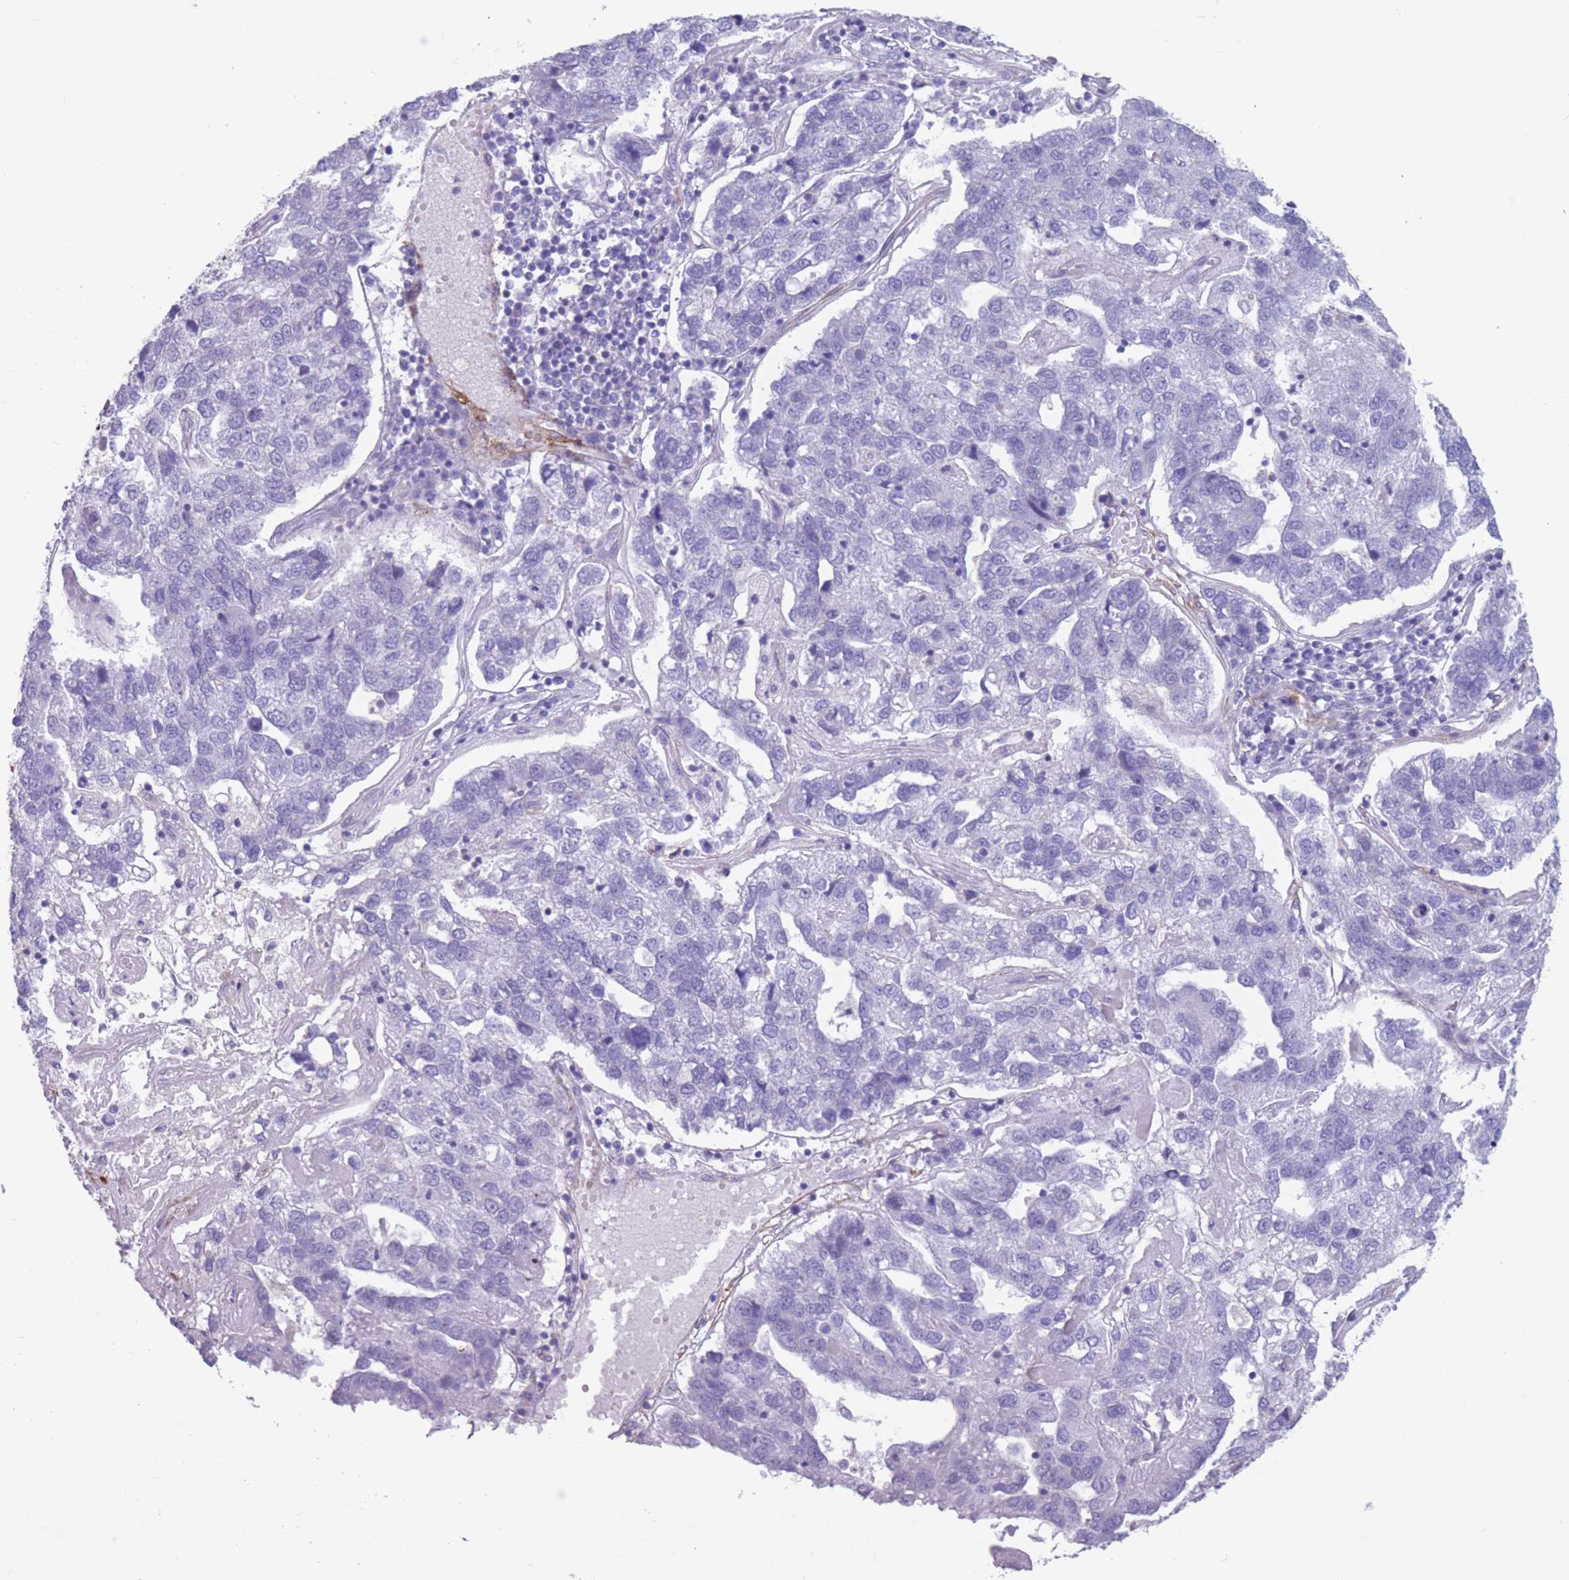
{"staining": {"intensity": "negative", "quantity": "none", "location": "none"}, "tissue": "pancreatic cancer", "cell_type": "Tumor cells", "image_type": "cancer", "snomed": [{"axis": "morphology", "description": "Adenocarcinoma, NOS"}, {"axis": "topography", "description": "Pancreas"}], "caption": "Tumor cells show no significant expression in pancreatic cancer (adenocarcinoma).", "gene": "DPYD", "patient": {"sex": "female", "age": 61}}